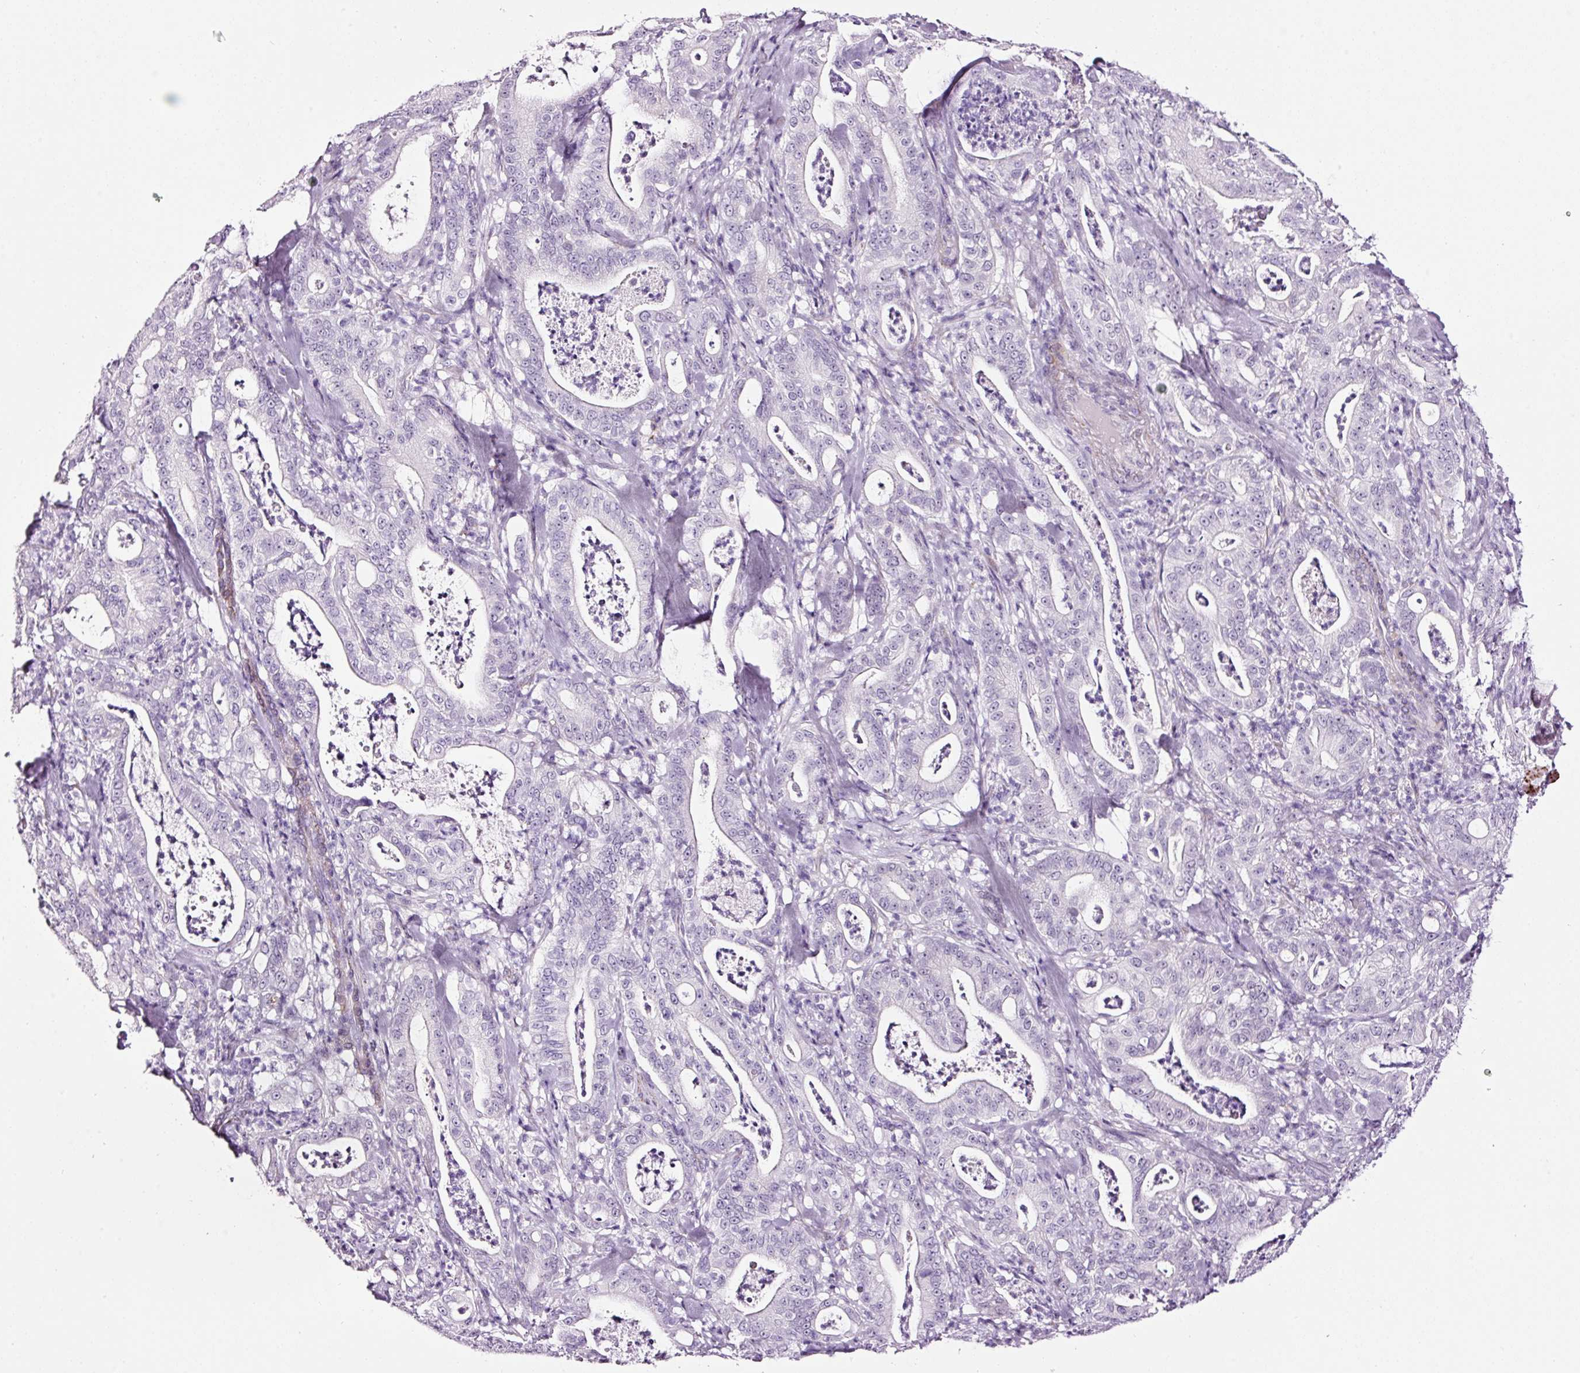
{"staining": {"intensity": "negative", "quantity": "none", "location": "none"}, "tissue": "pancreatic cancer", "cell_type": "Tumor cells", "image_type": "cancer", "snomed": [{"axis": "morphology", "description": "Adenocarcinoma, NOS"}, {"axis": "topography", "description": "Pancreas"}], "caption": "Immunohistochemical staining of human pancreatic cancer exhibits no significant staining in tumor cells.", "gene": "RTF2", "patient": {"sex": "male", "age": 71}}